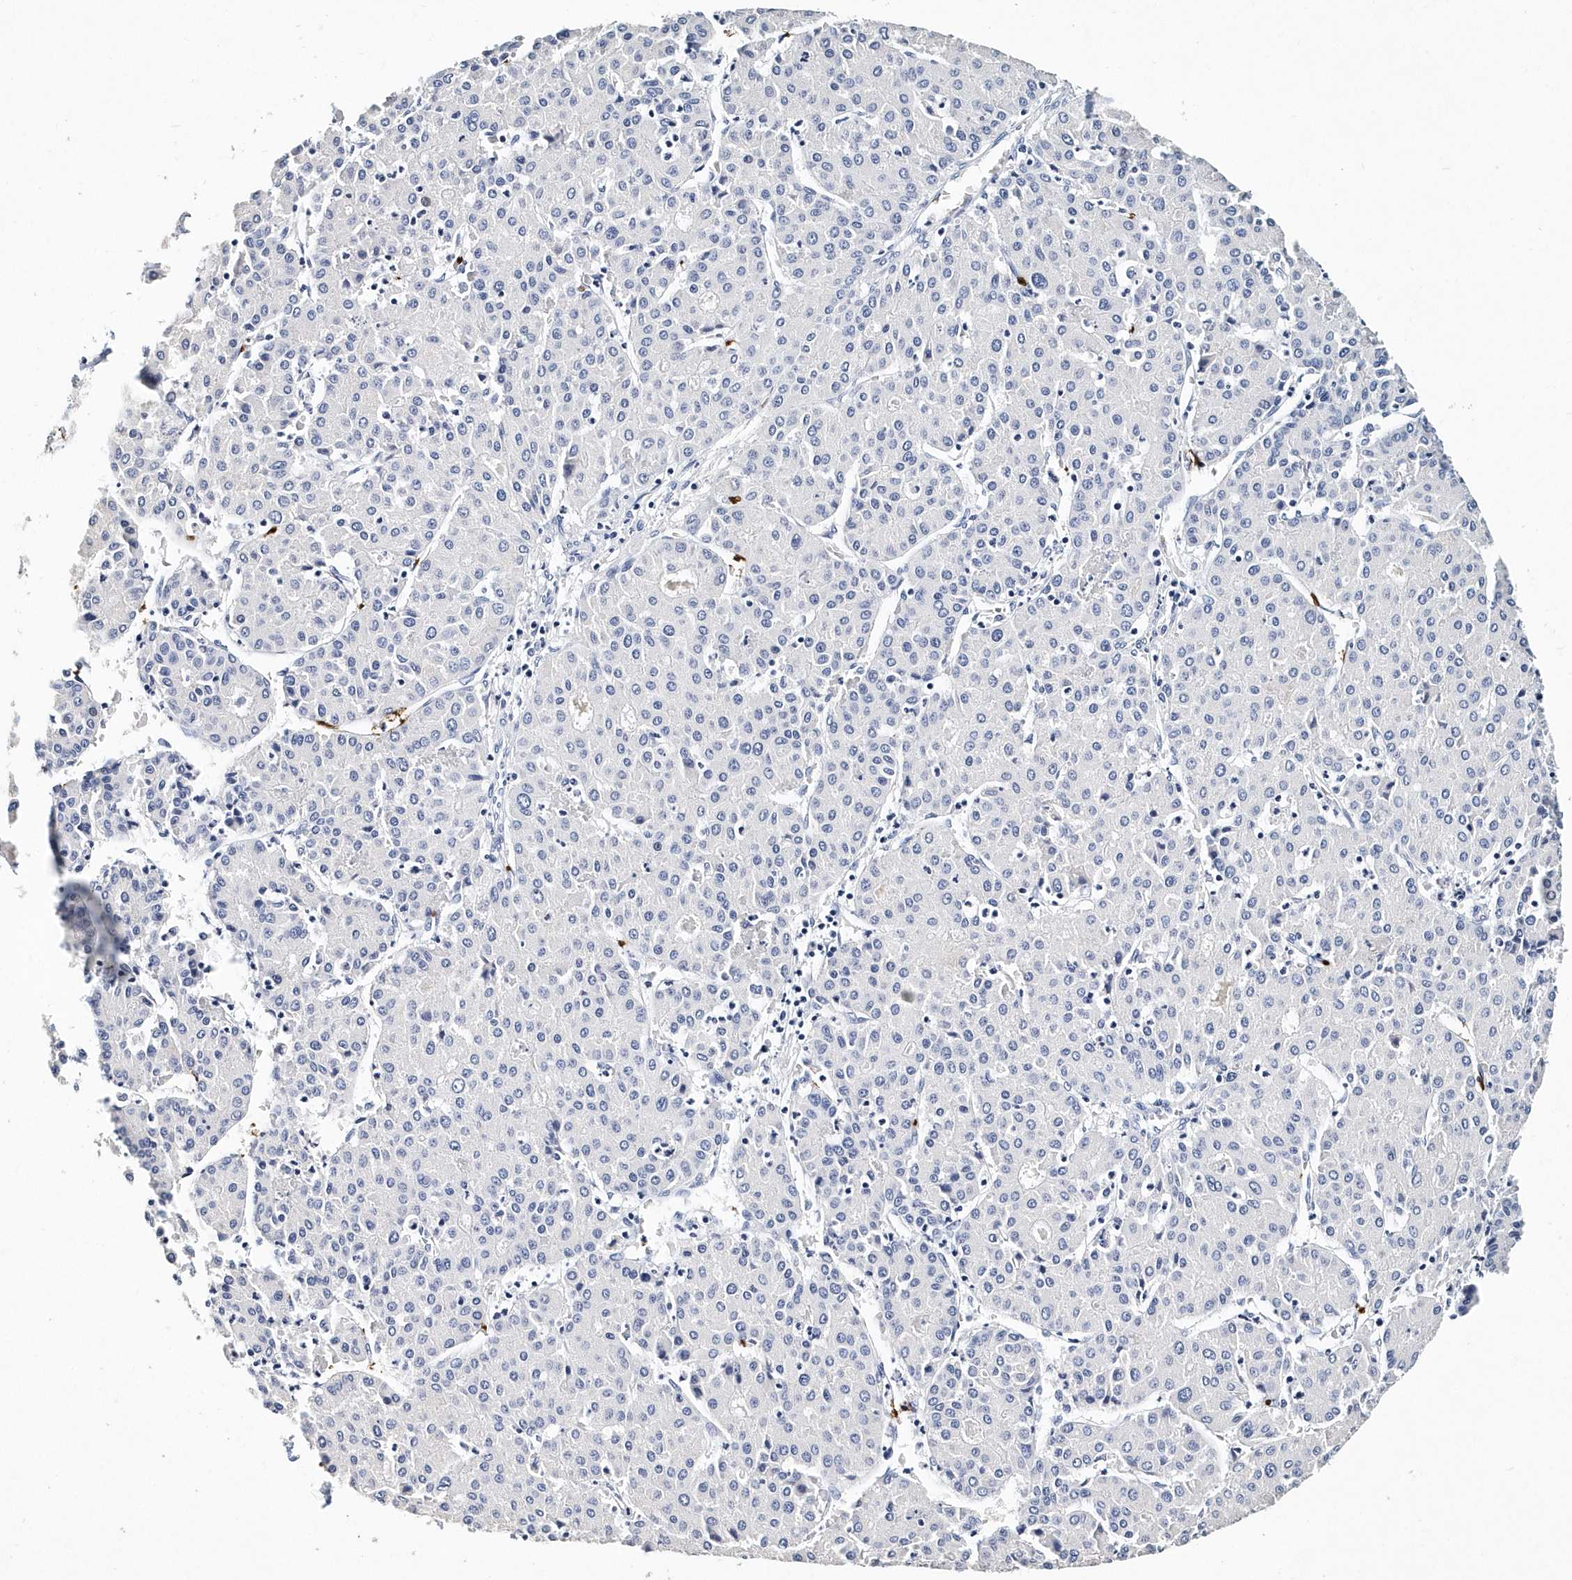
{"staining": {"intensity": "negative", "quantity": "none", "location": "none"}, "tissue": "liver cancer", "cell_type": "Tumor cells", "image_type": "cancer", "snomed": [{"axis": "morphology", "description": "Carcinoma, Hepatocellular, NOS"}, {"axis": "topography", "description": "Liver"}], "caption": "There is no significant staining in tumor cells of liver cancer.", "gene": "ITGA2B", "patient": {"sex": "male", "age": 65}}